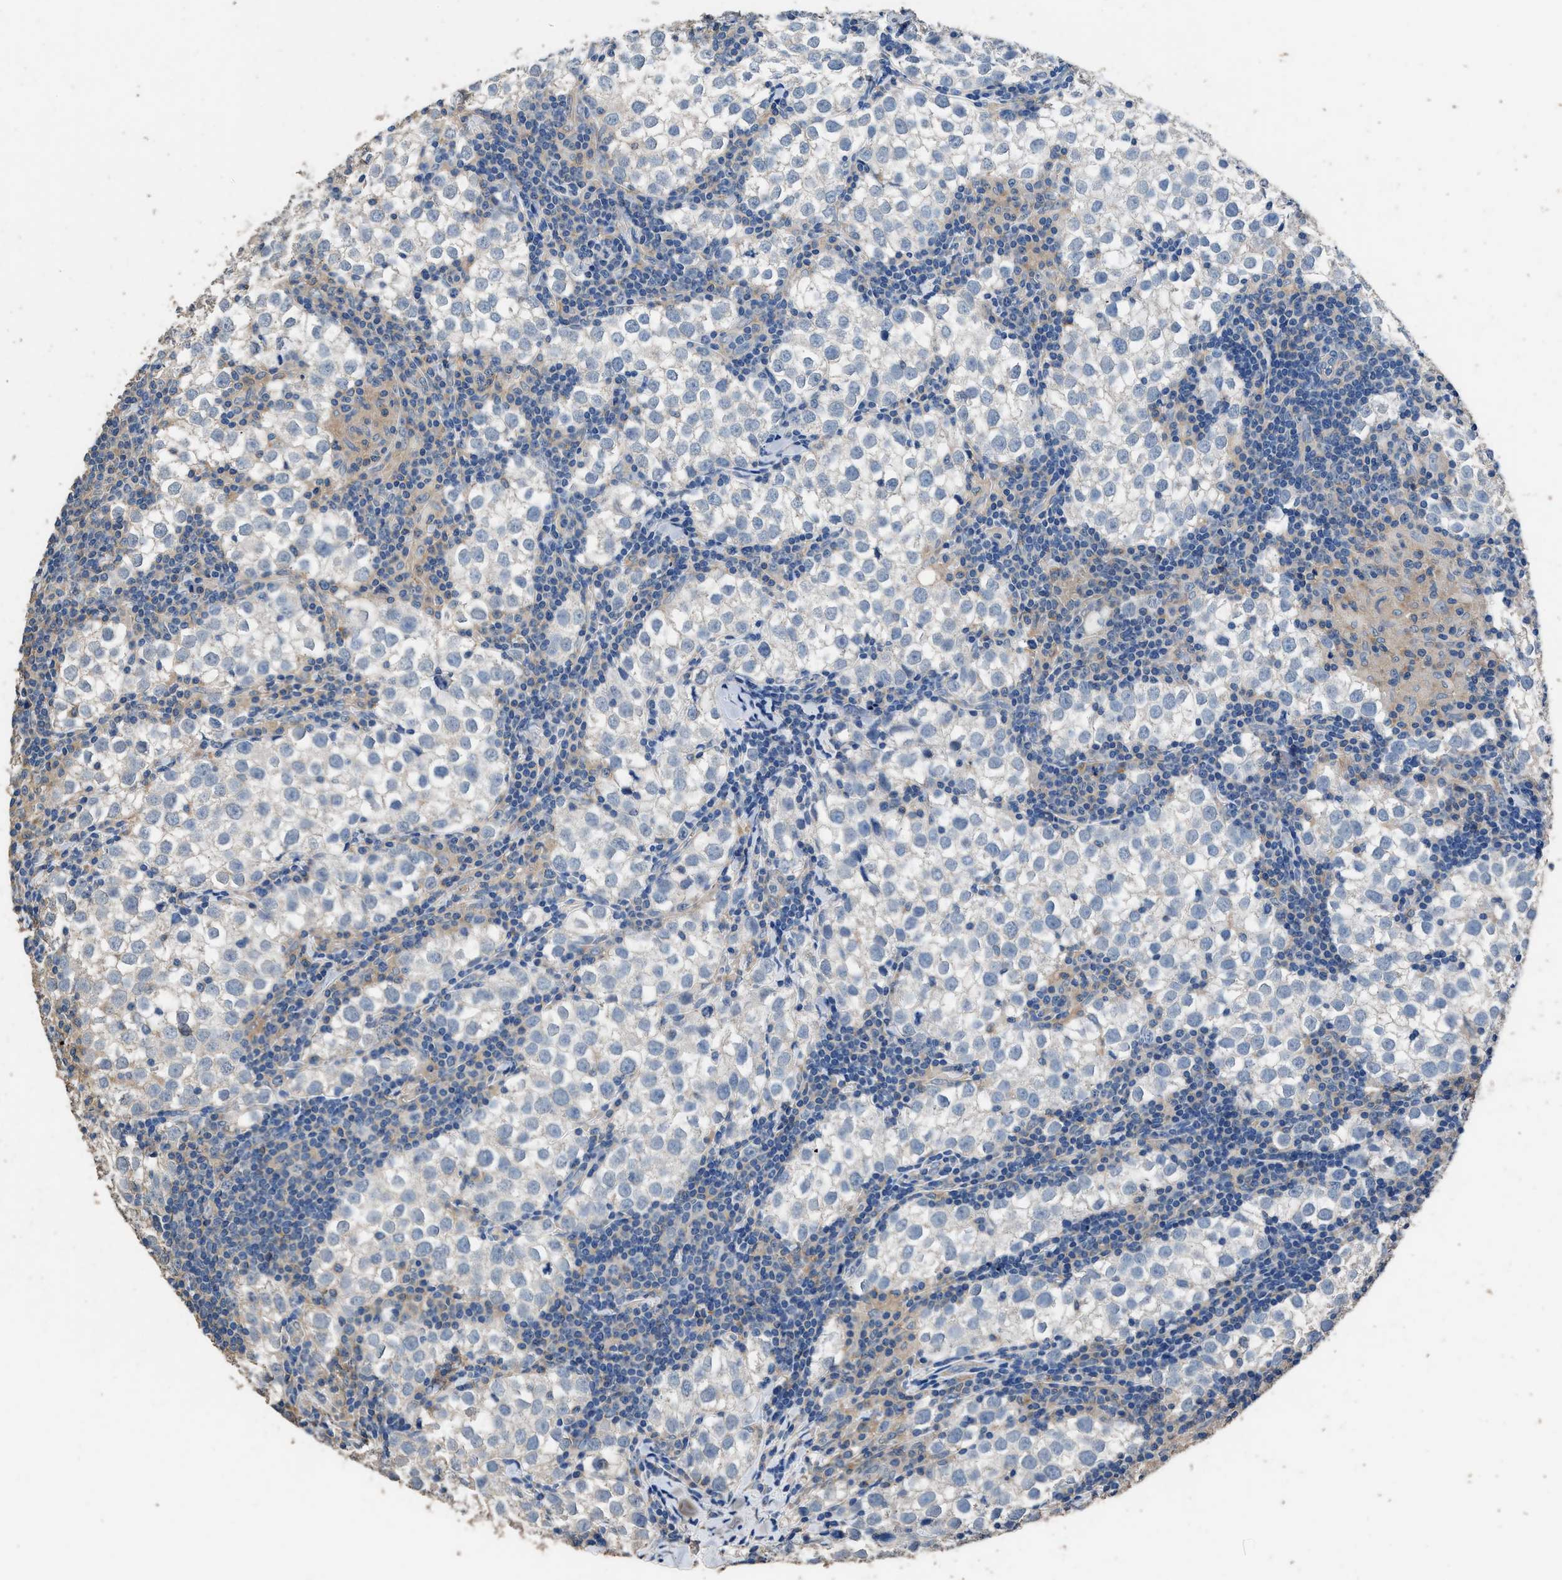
{"staining": {"intensity": "negative", "quantity": "none", "location": "none"}, "tissue": "testis cancer", "cell_type": "Tumor cells", "image_type": "cancer", "snomed": [{"axis": "morphology", "description": "Seminoma, NOS"}, {"axis": "morphology", "description": "Carcinoma, Embryonal, NOS"}, {"axis": "topography", "description": "Testis"}], "caption": "A histopathology image of testis cancer (embryonal carcinoma) stained for a protein displays no brown staining in tumor cells.", "gene": "ITSN1", "patient": {"sex": "male", "age": 36}}